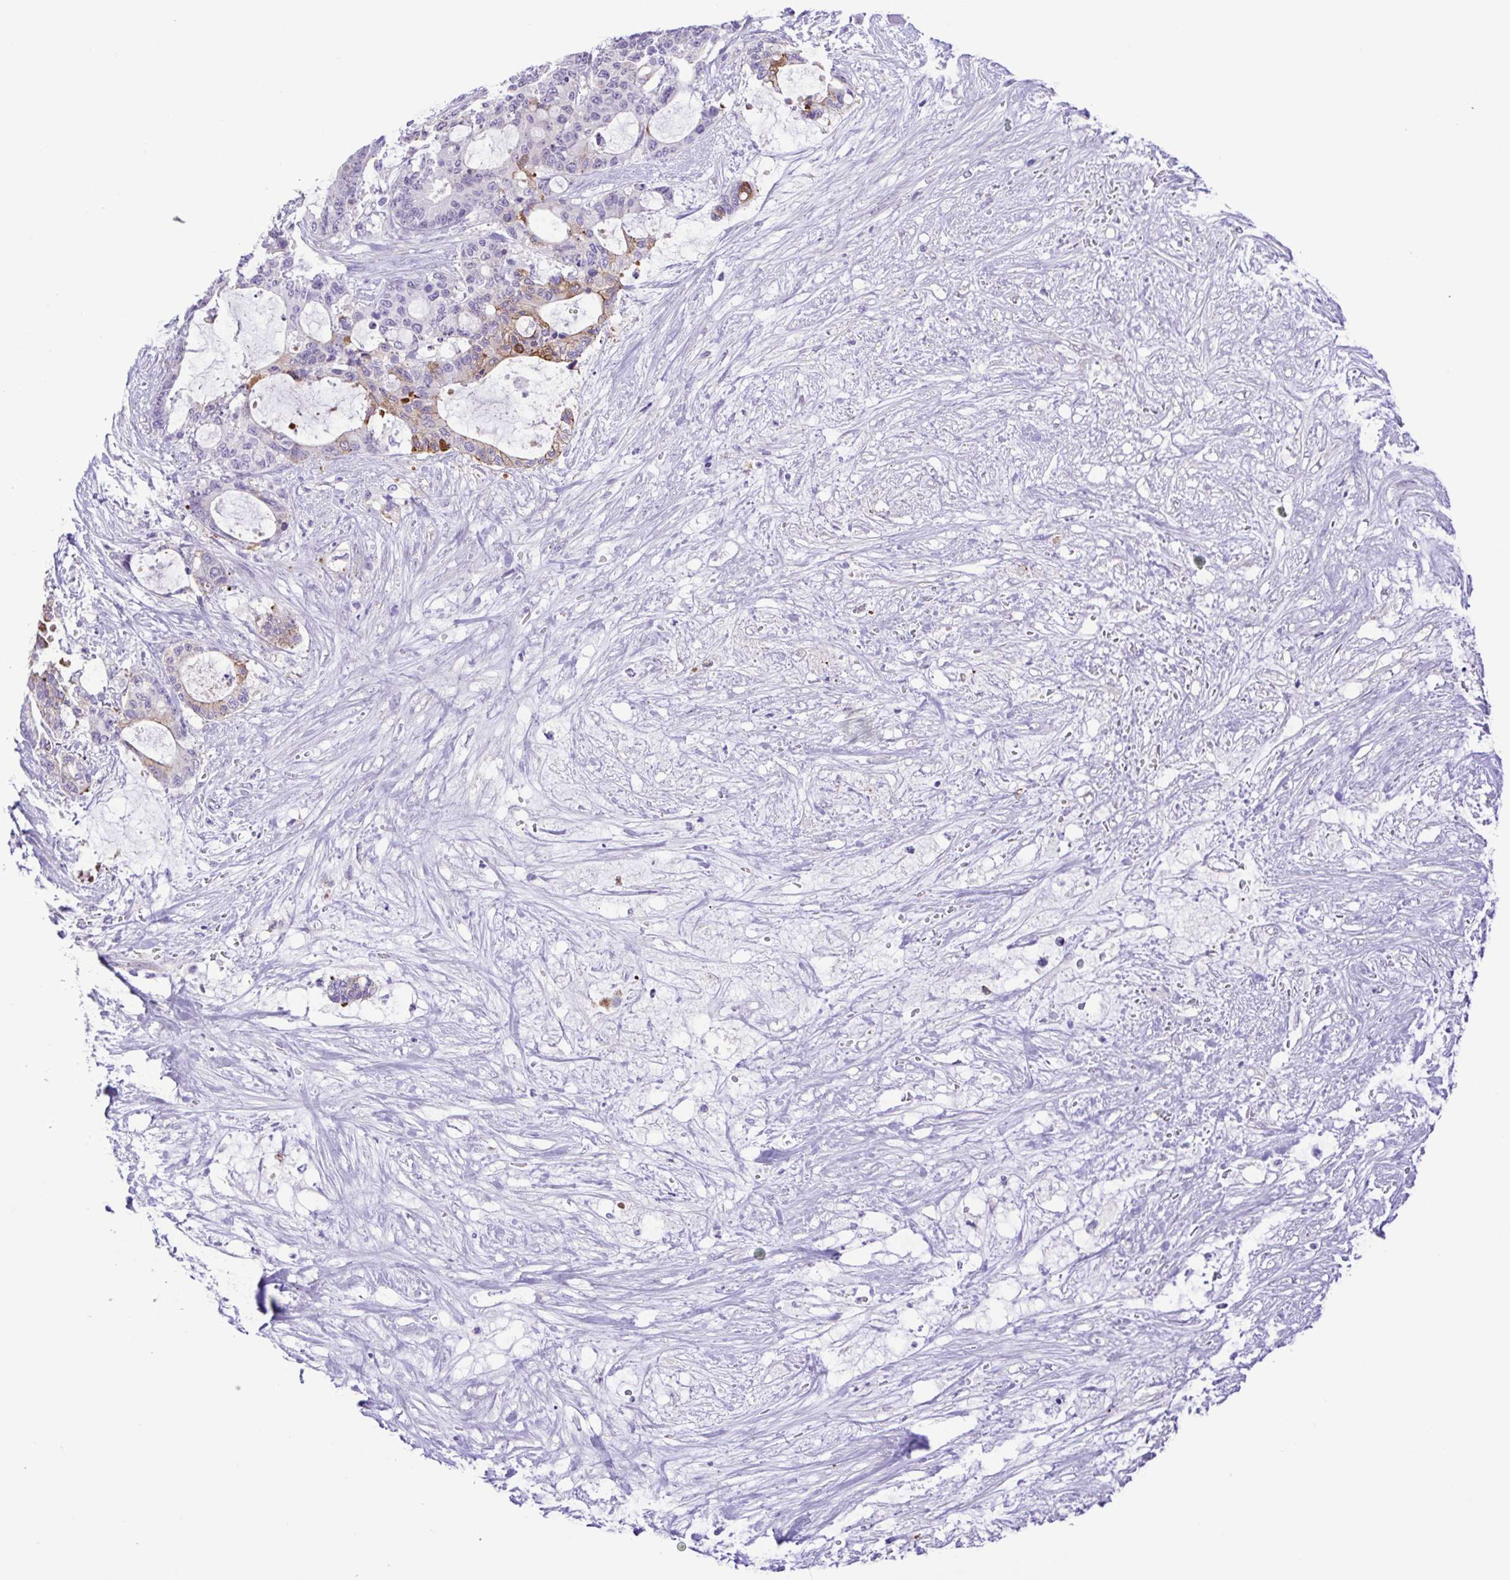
{"staining": {"intensity": "weak", "quantity": "<25%", "location": "cytoplasmic/membranous"}, "tissue": "liver cancer", "cell_type": "Tumor cells", "image_type": "cancer", "snomed": [{"axis": "morphology", "description": "Normal tissue, NOS"}, {"axis": "morphology", "description": "Cholangiocarcinoma"}, {"axis": "topography", "description": "Liver"}, {"axis": "topography", "description": "Peripheral nerve tissue"}], "caption": "Photomicrograph shows no significant protein expression in tumor cells of liver cholangiocarcinoma.", "gene": "DCLK2", "patient": {"sex": "female", "age": 73}}